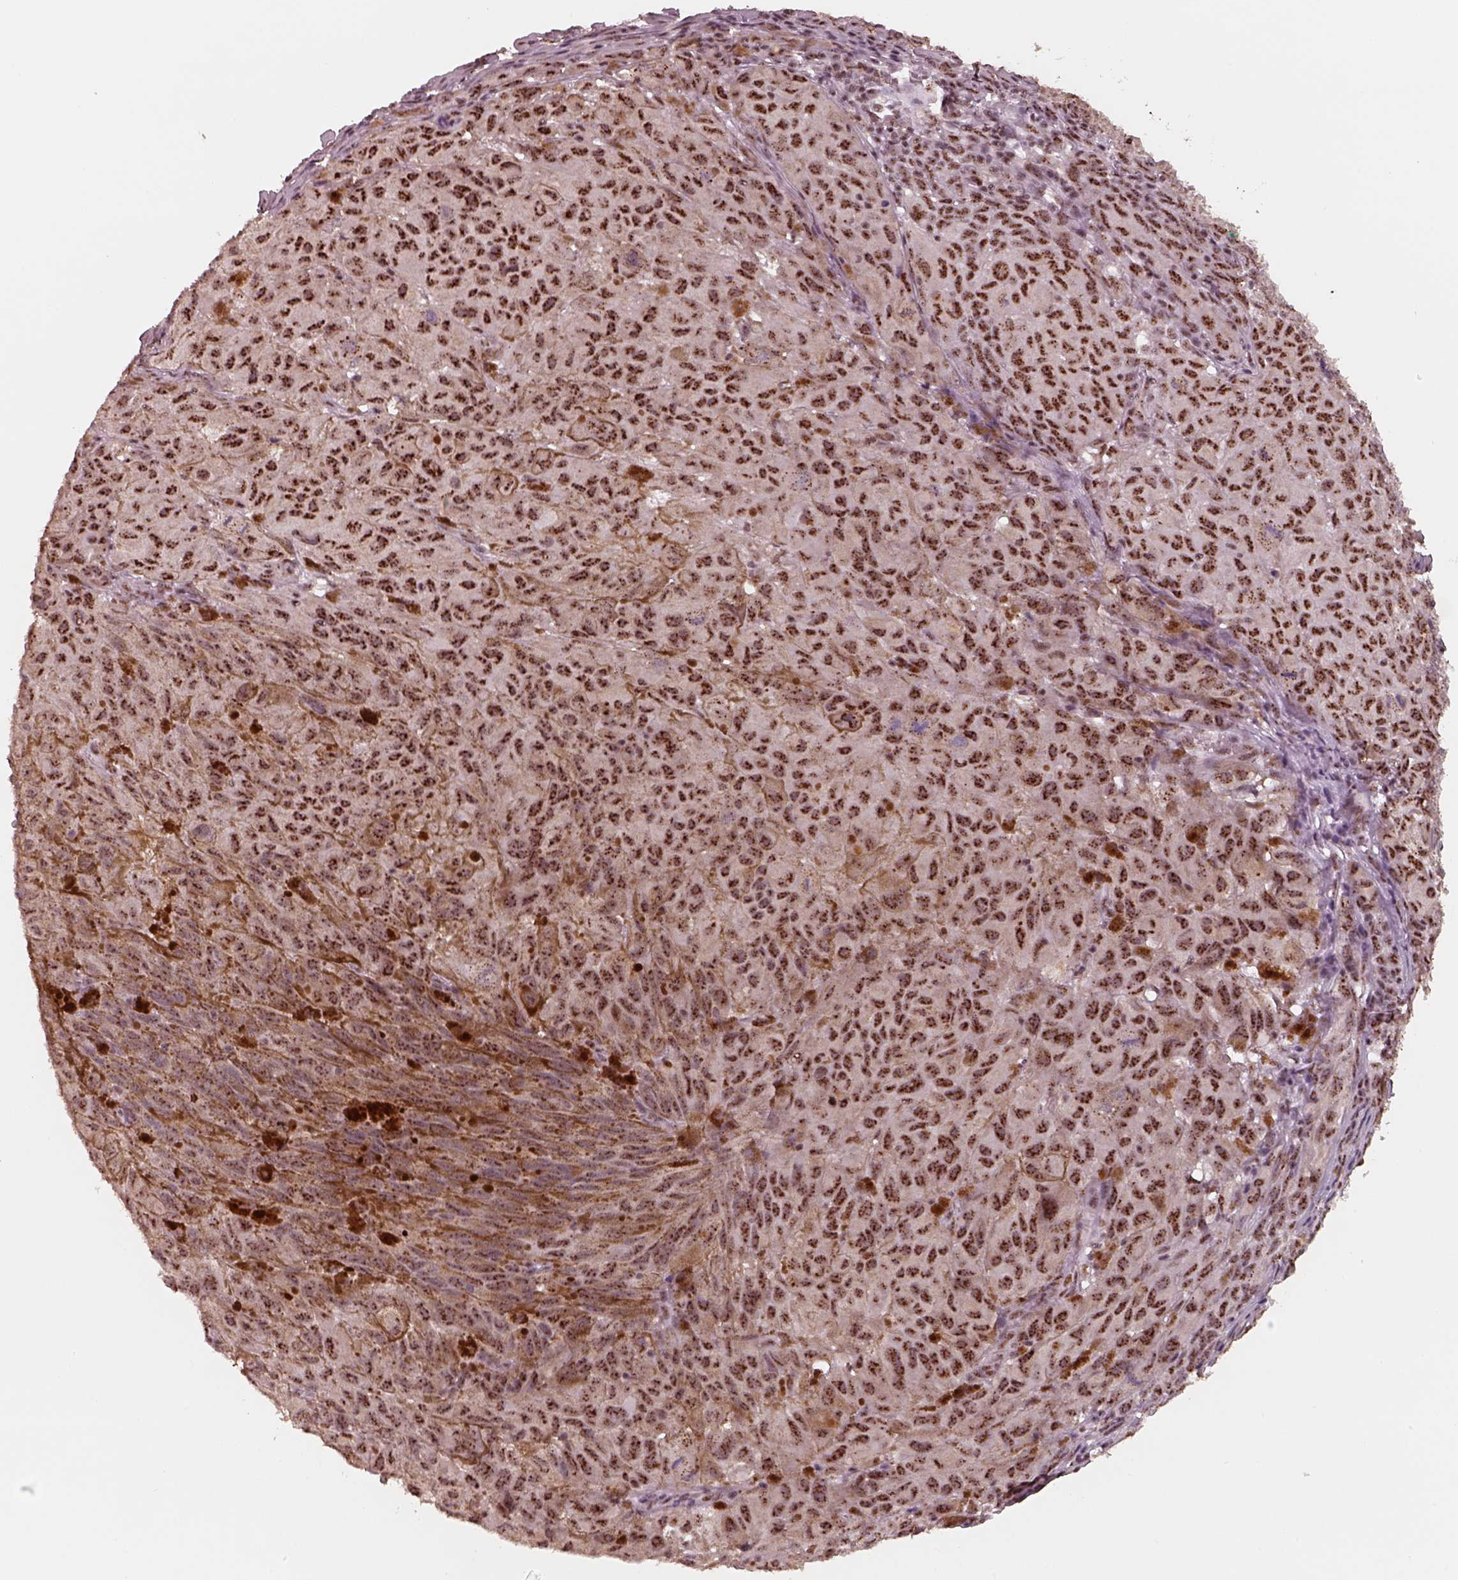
{"staining": {"intensity": "strong", "quantity": ">75%", "location": "nuclear"}, "tissue": "melanoma", "cell_type": "Tumor cells", "image_type": "cancer", "snomed": [{"axis": "morphology", "description": "Malignant melanoma, NOS"}, {"axis": "topography", "description": "Vulva, labia, clitoris and Bartholin´s gland, NO"}], "caption": "About >75% of tumor cells in human melanoma exhibit strong nuclear protein expression as visualized by brown immunohistochemical staining.", "gene": "ATXN7L3", "patient": {"sex": "female", "age": 75}}